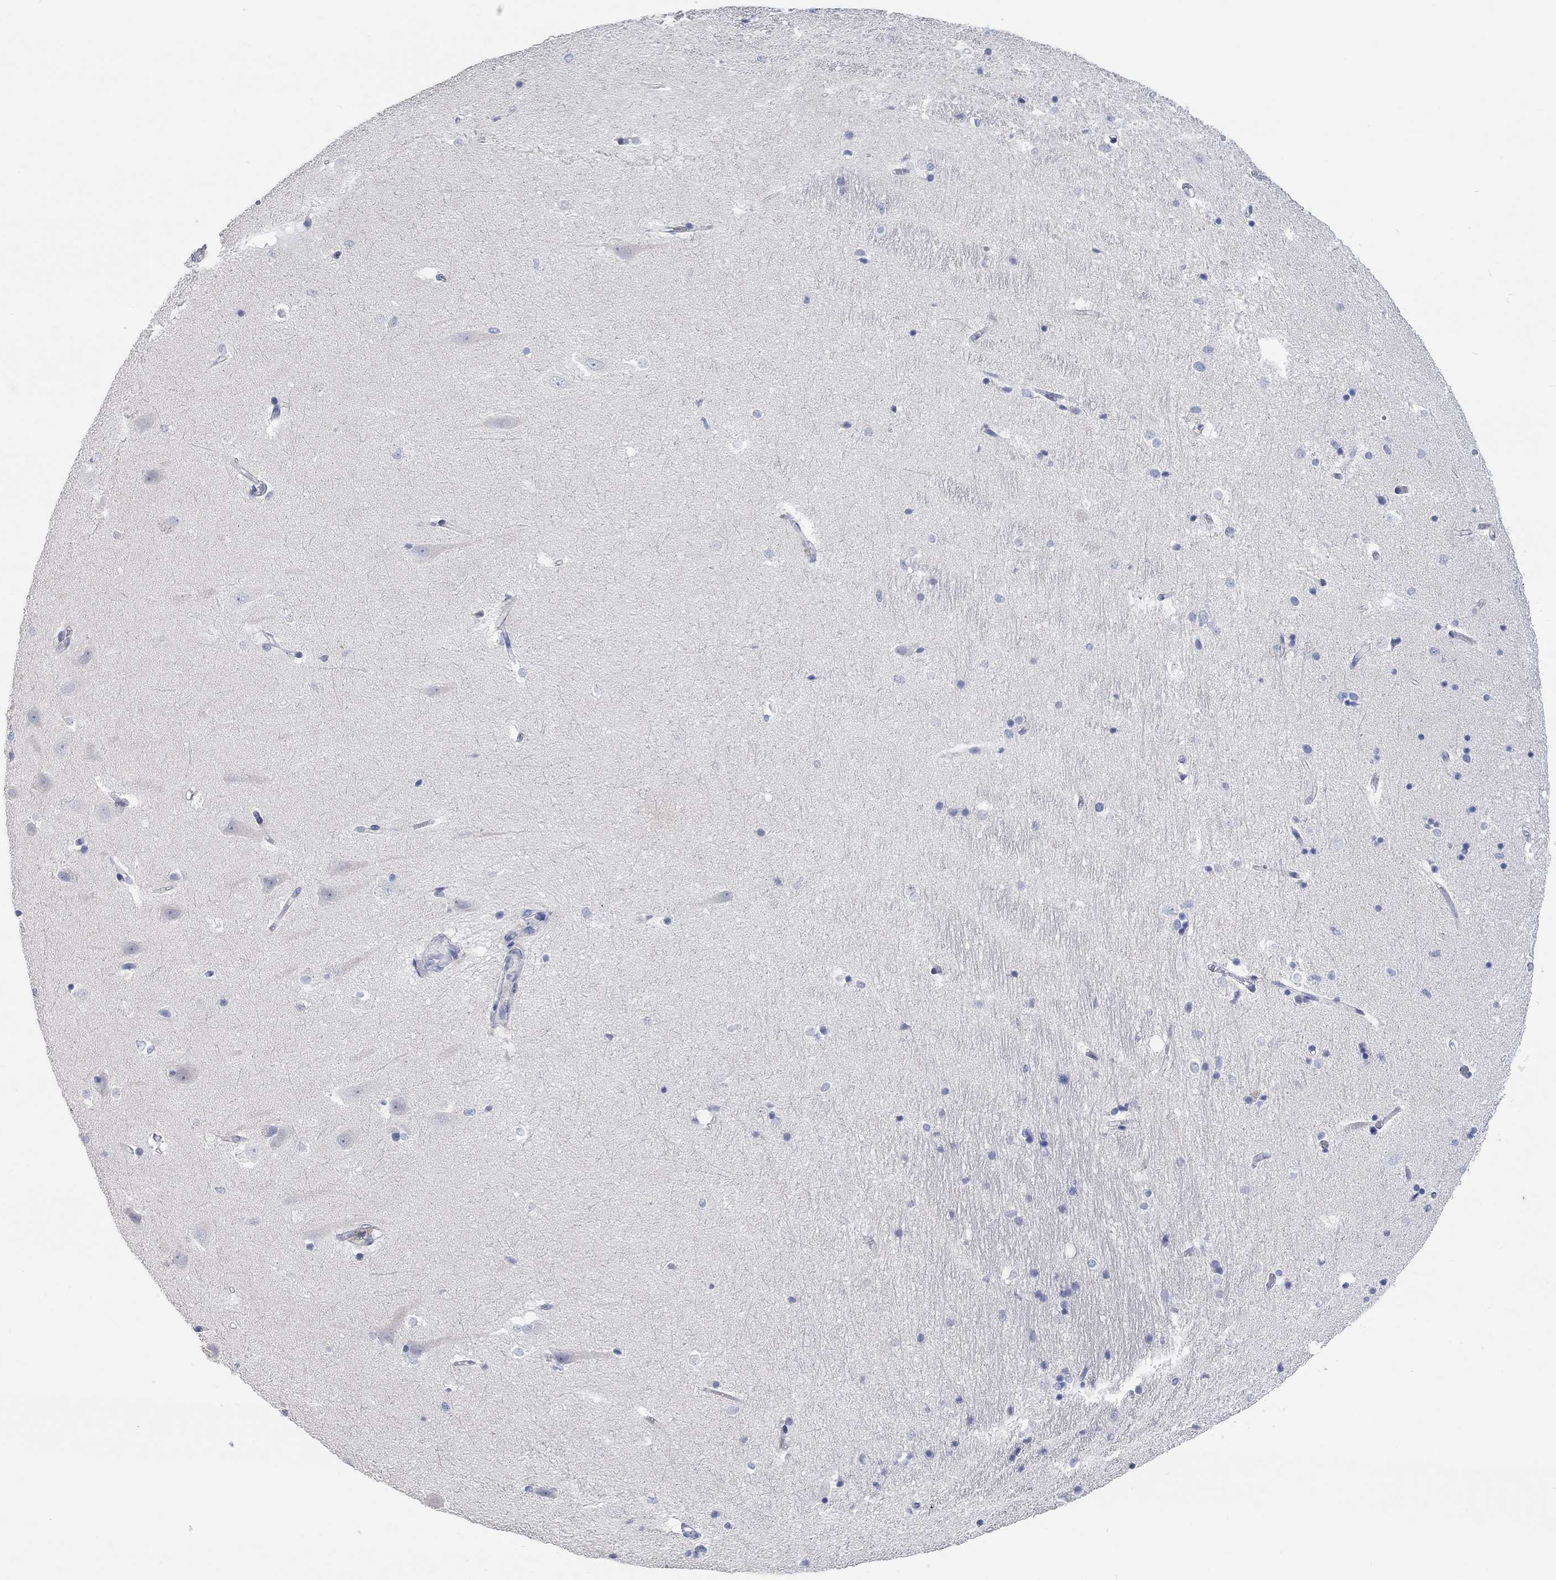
{"staining": {"intensity": "negative", "quantity": "none", "location": "none"}, "tissue": "hippocampus", "cell_type": "Glial cells", "image_type": "normal", "snomed": [{"axis": "morphology", "description": "Normal tissue, NOS"}, {"axis": "topography", "description": "Hippocampus"}], "caption": "Immunohistochemistry of normal human hippocampus displays no positivity in glial cells.", "gene": "NLRP14", "patient": {"sex": "male", "age": 44}}